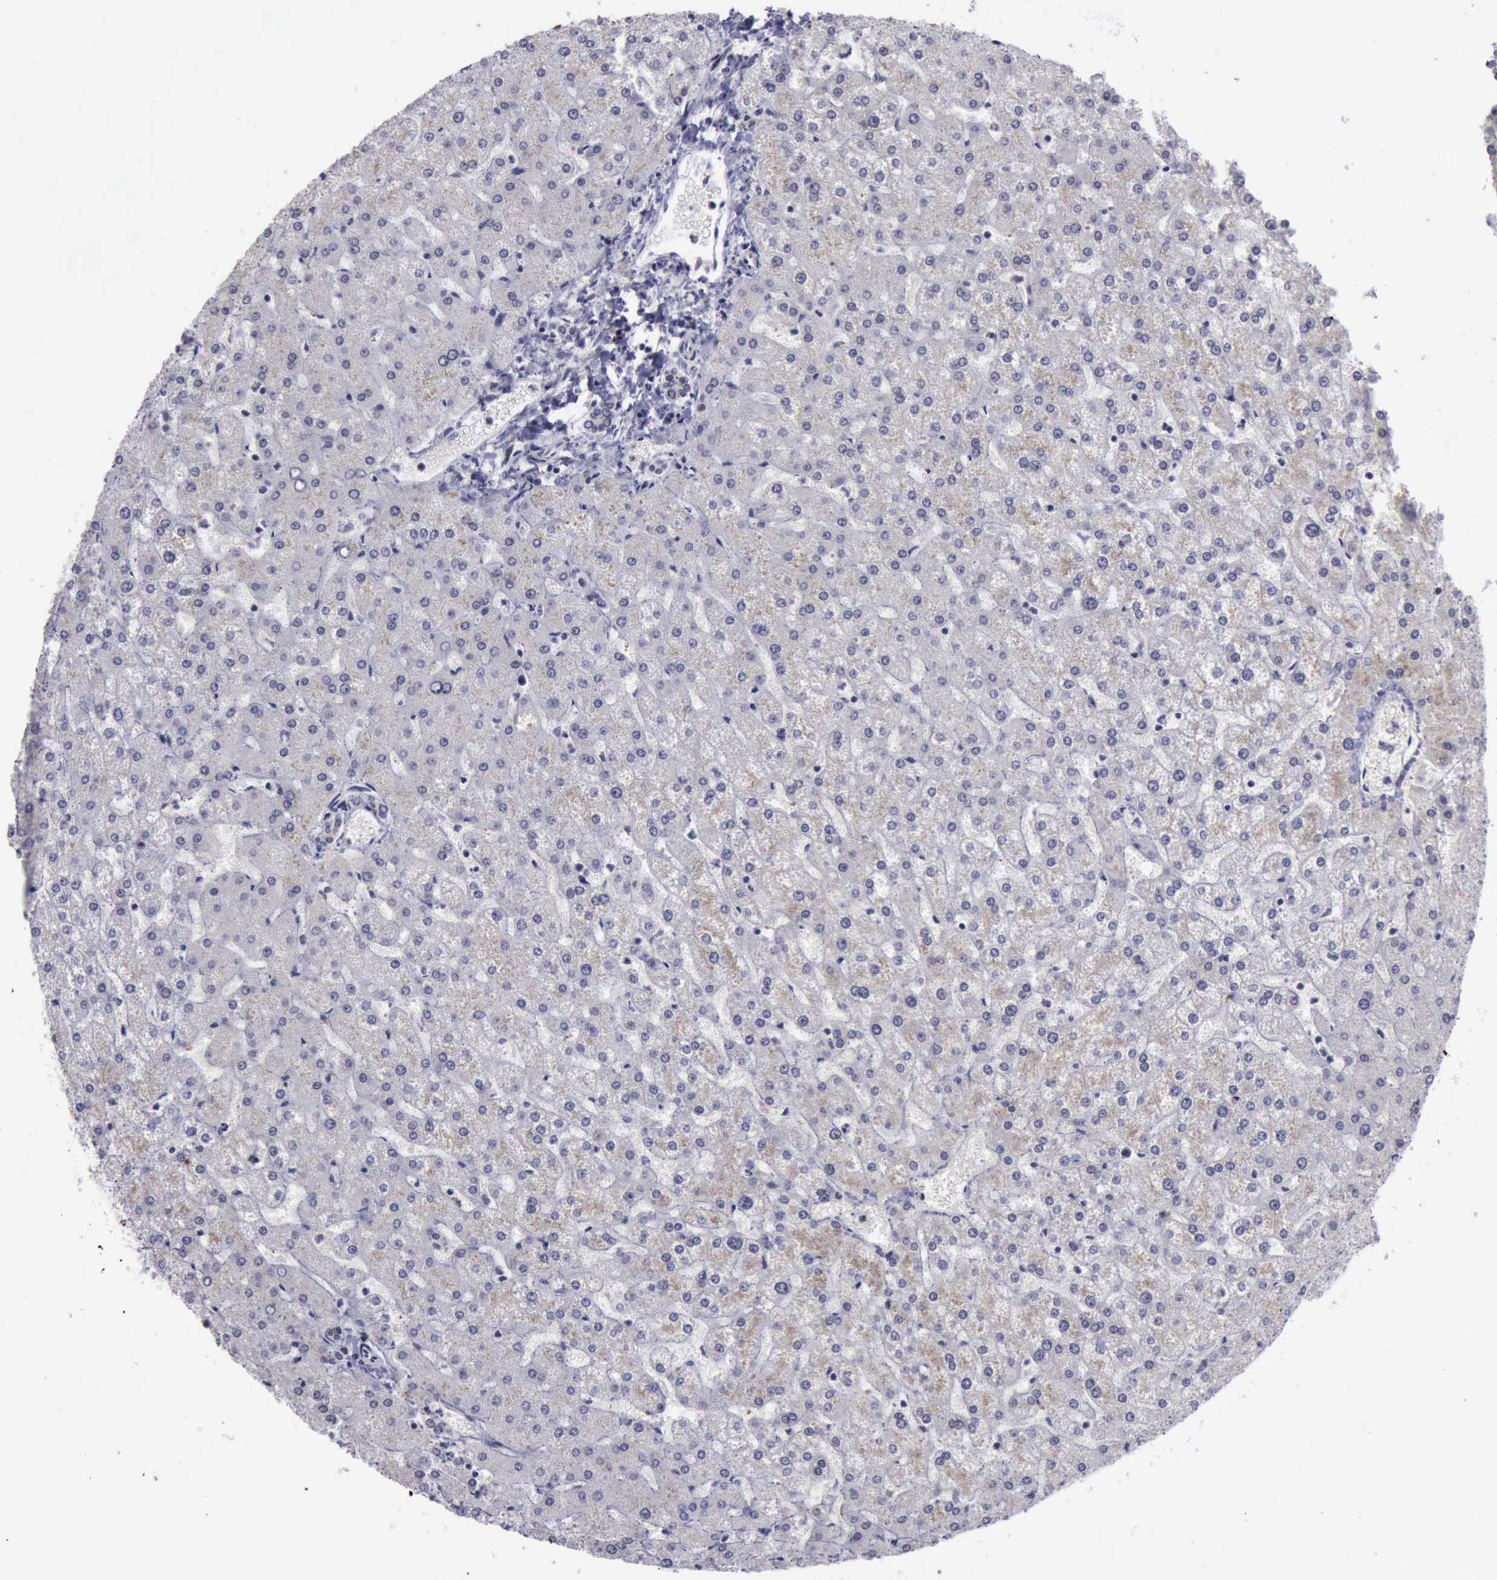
{"staining": {"intensity": "negative", "quantity": "none", "location": "none"}, "tissue": "liver", "cell_type": "Cholangiocytes", "image_type": "normal", "snomed": [{"axis": "morphology", "description": "Normal tissue, NOS"}, {"axis": "topography", "description": "Liver"}], "caption": "An IHC histopathology image of normal liver is shown. There is no staining in cholangiocytes of liver.", "gene": "YY1", "patient": {"sex": "female", "age": 32}}